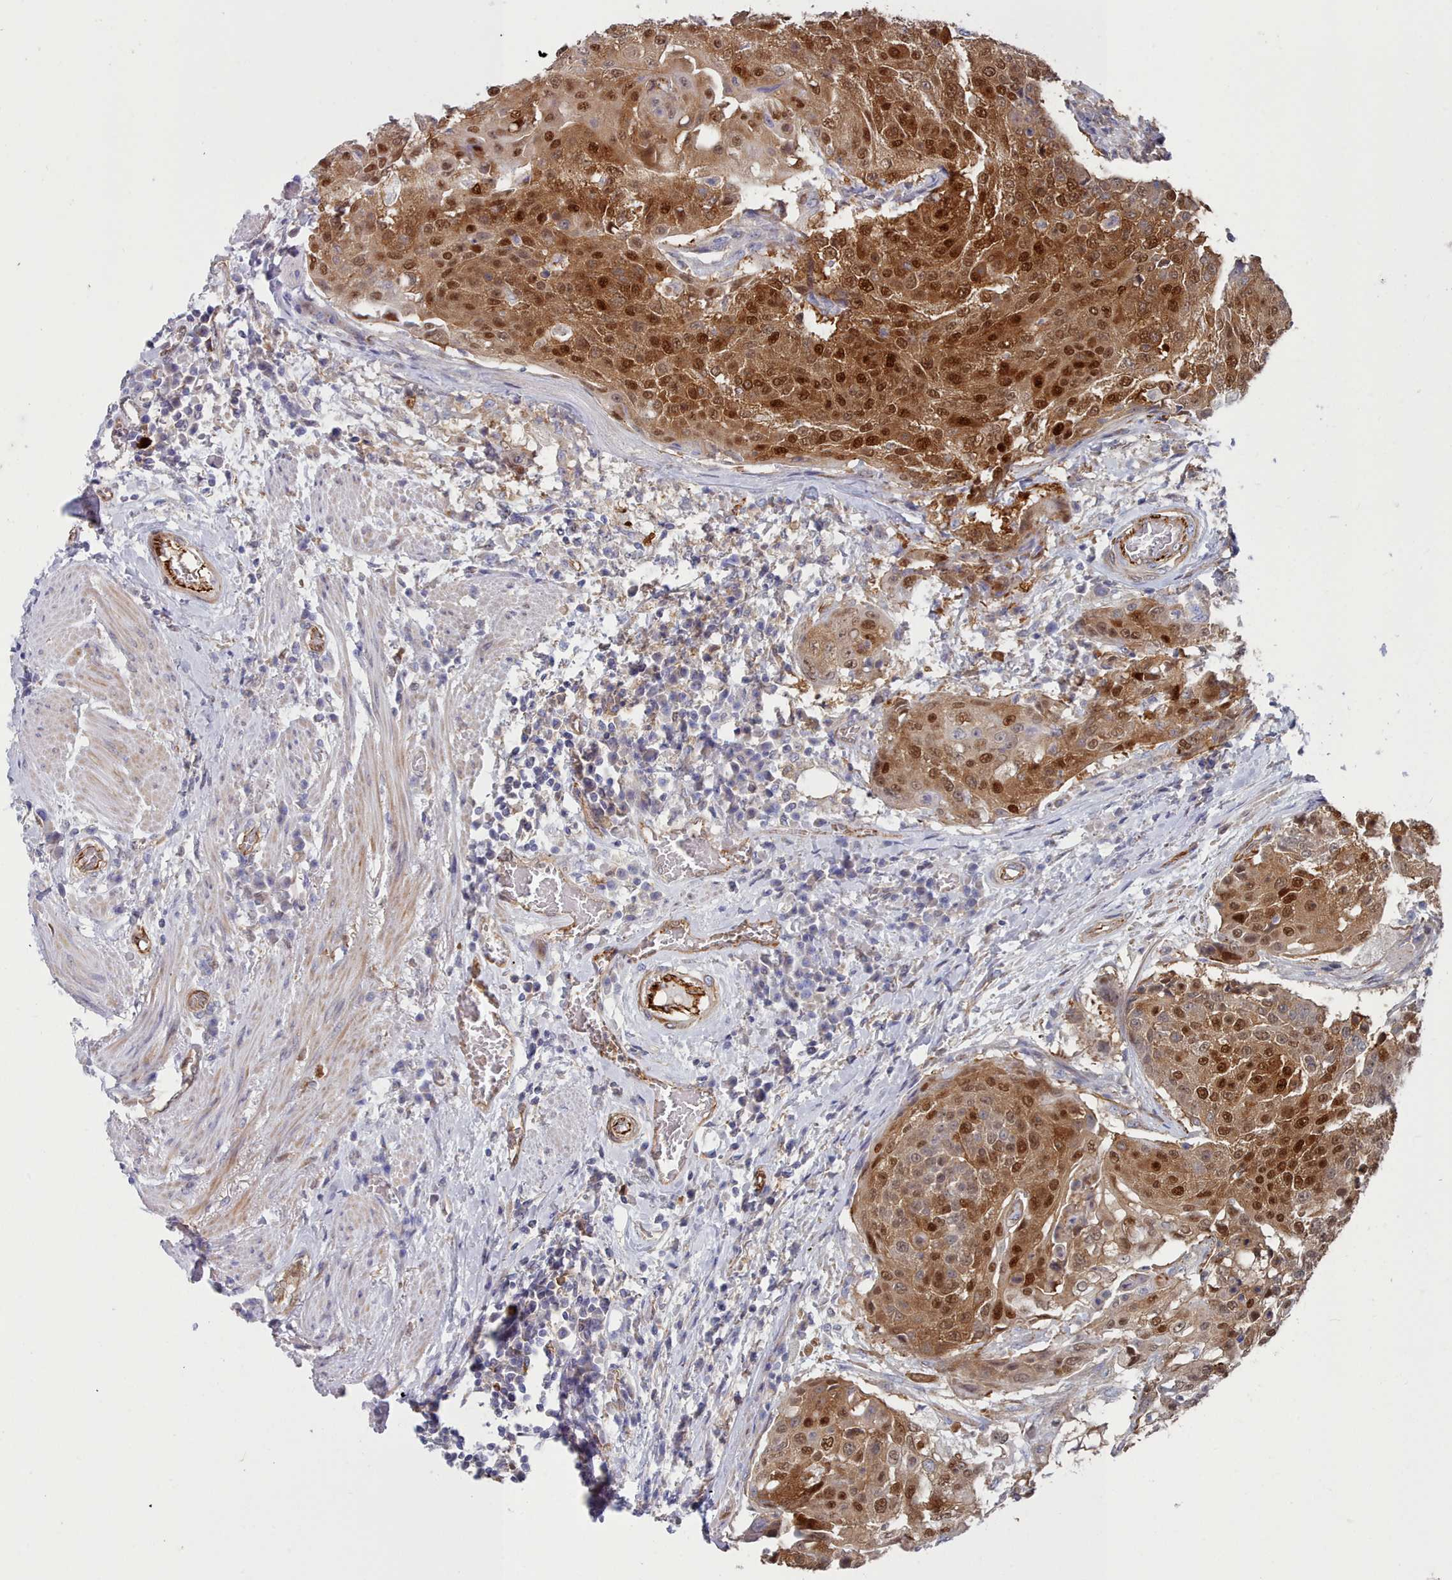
{"staining": {"intensity": "strong", "quantity": ">75%", "location": "cytoplasmic/membranous,nuclear"}, "tissue": "urothelial cancer", "cell_type": "Tumor cells", "image_type": "cancer", "snomed": [{"axis": "morphology", "description": "Urothelial carcinoma, High grade"}, {"axis": "topography", "description": "Urinary bladder"}], "caption": "A histopathology image of human urothelial carcinoma (high-grade) stained for a protein reveals strong cytoplasmic/membranous and nuclear brown staining in tumor cells.", "gene": "G6PC1", "patient": {"sex": "female", "age": 63}}